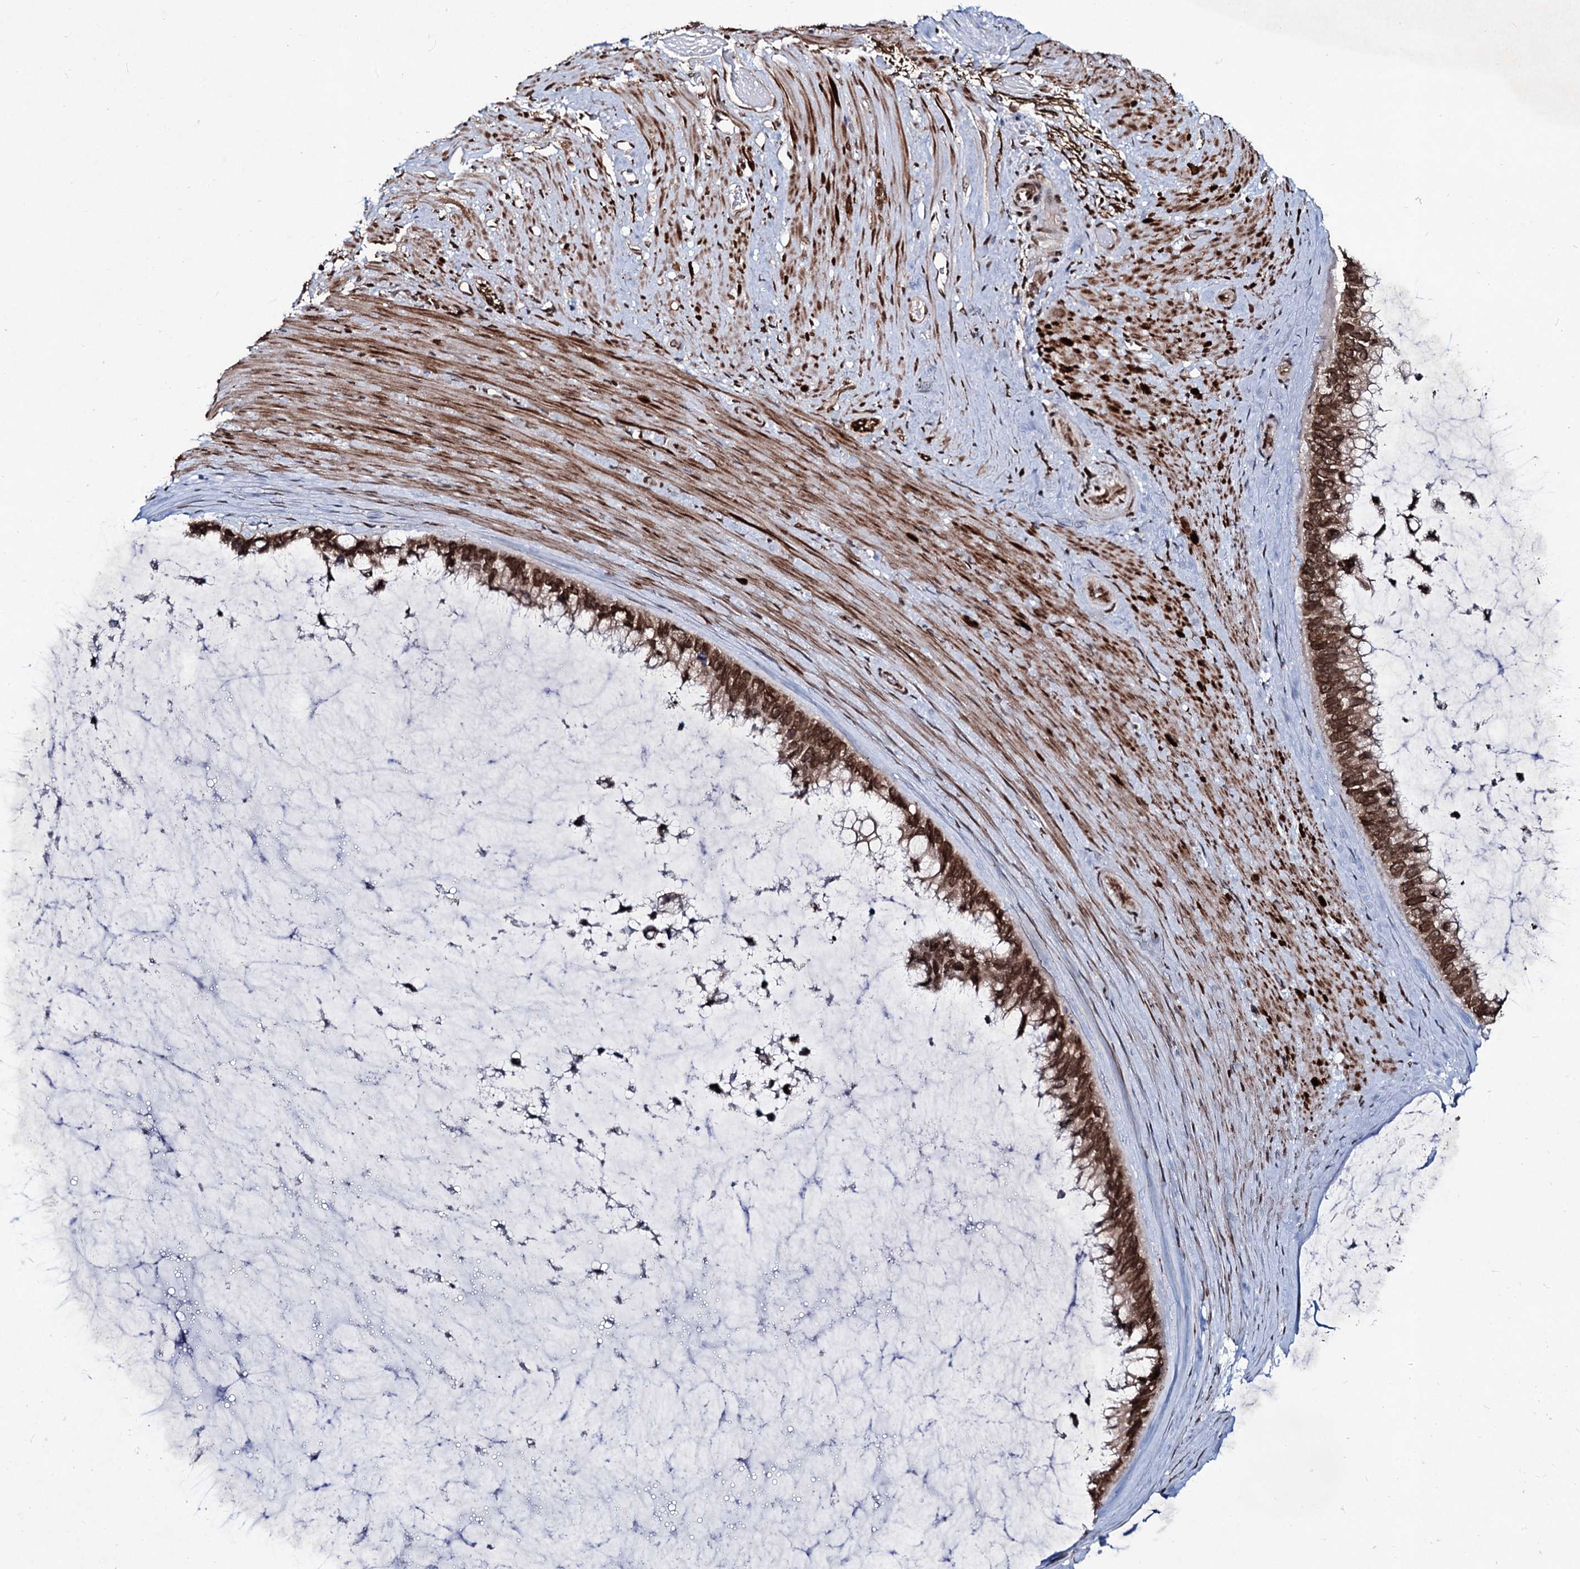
{"staining": {"intensity": "strong", "quantity": ">75%", "location": "nuclear"}, "tissue": "ovarian cancer", "cell_type": "Tumor cells", "image_type": "cancer", "snomed": [{"axis": "morphology", "description": "Cystadenocarcinoma, mucinous, NOS"}, {"axis": "topography", "description": "Ovary"}], "caption": "Protein staining of mucinous cystadenocarcinoma (ovarian) tissue reveals strong nuclear expression in about >75% of tumor cells.", "gene": "RNF6", "patient": {"sex": "female", "age": 39}}